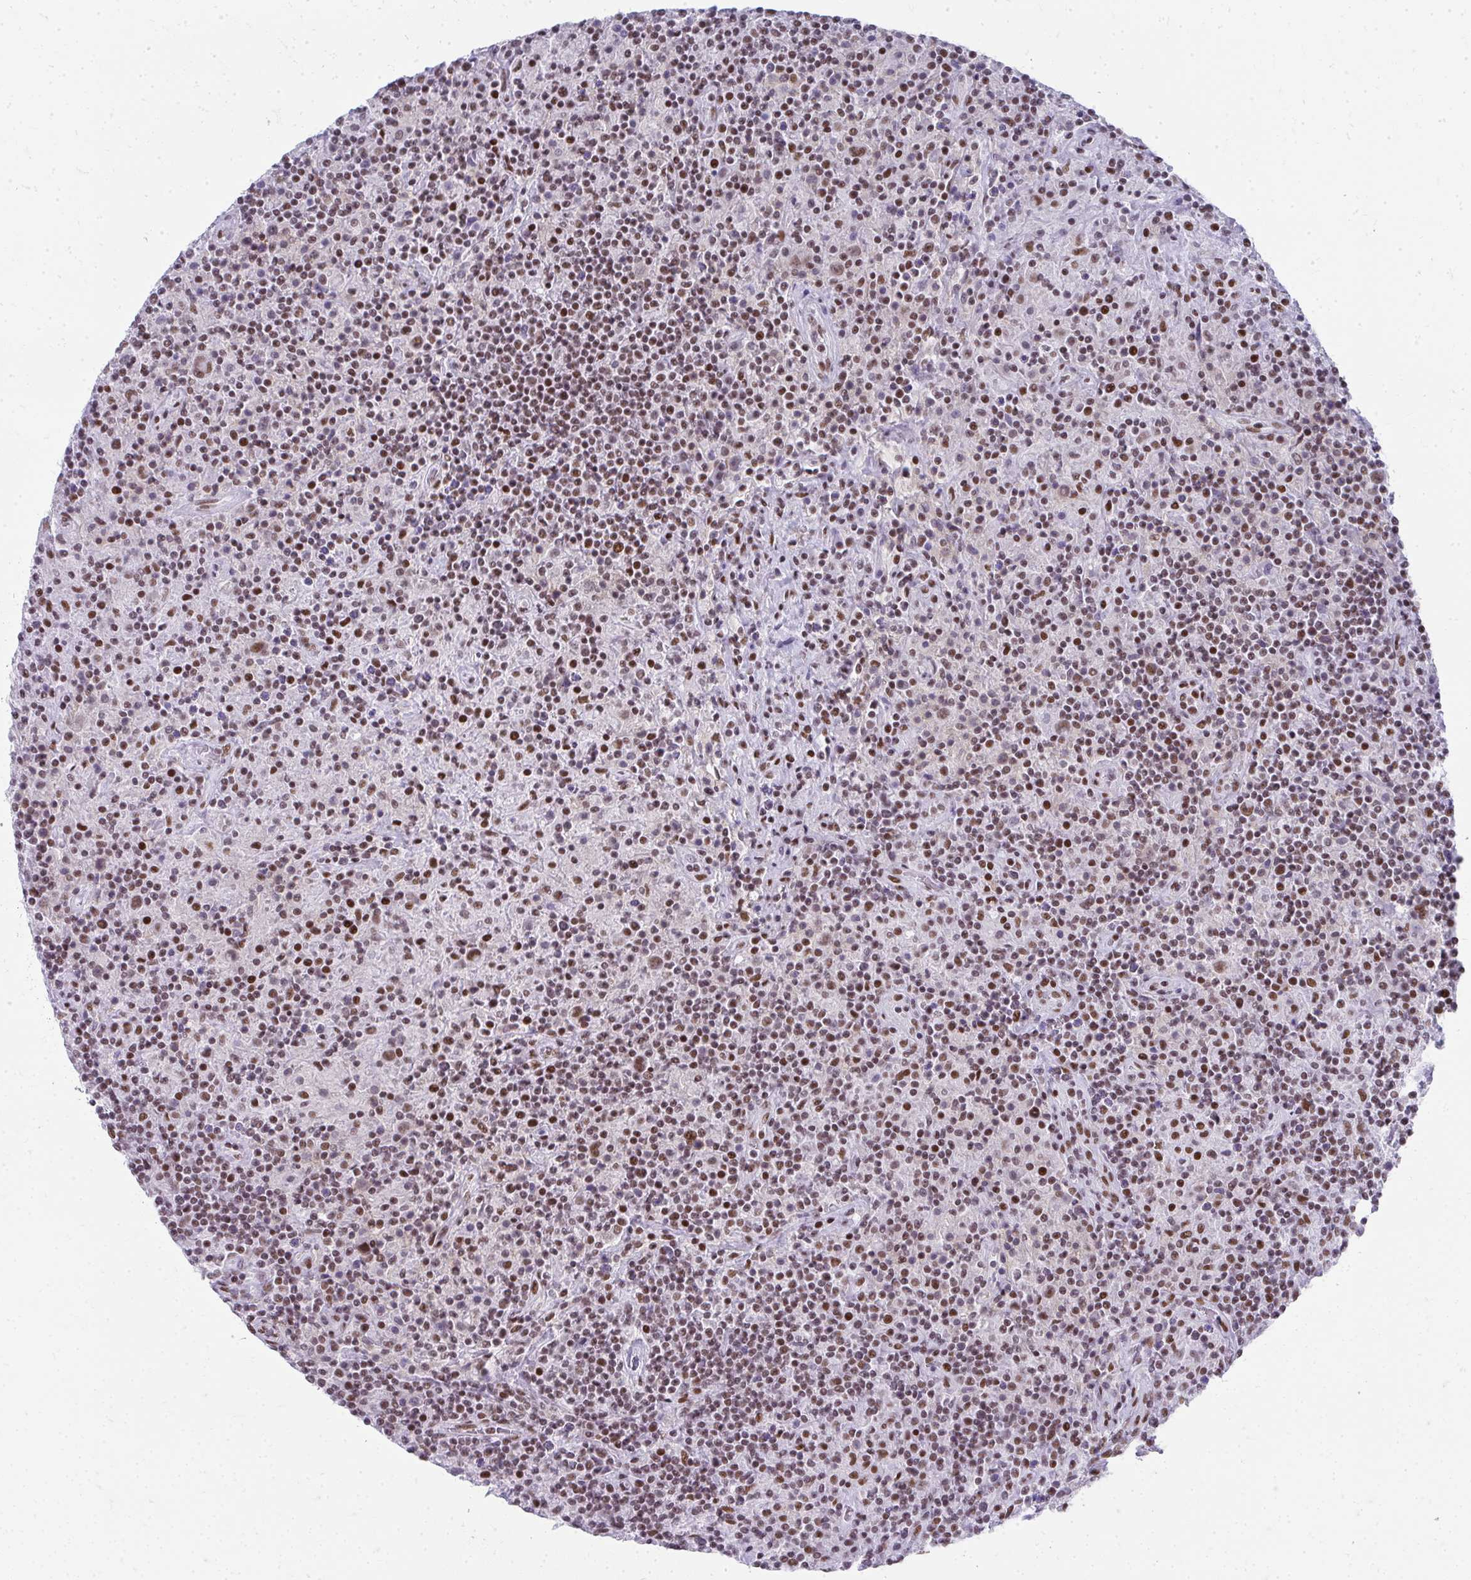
{"staining": {"intensity": "moderate", "quantity": ">75%", "location": "nuclear"}, "tissue": "lymphoma", "cell_type": "Tumor cells", "image_type": "cancer", "snomed": [{"axis": "morphology", "description": "Hodgkin's disease, NOS"}, {"axis": "topography", "description": "Lymph node"}], "caption": "A high-resolution photomicrograph shows immunohistochemistry (IHC) staining of Hodgkin's disease, which displays moderate nuclear staining in about >75% of tumor cells.", "gene": "CREBBP", "patient": {"sex": "male", "age": 70}}